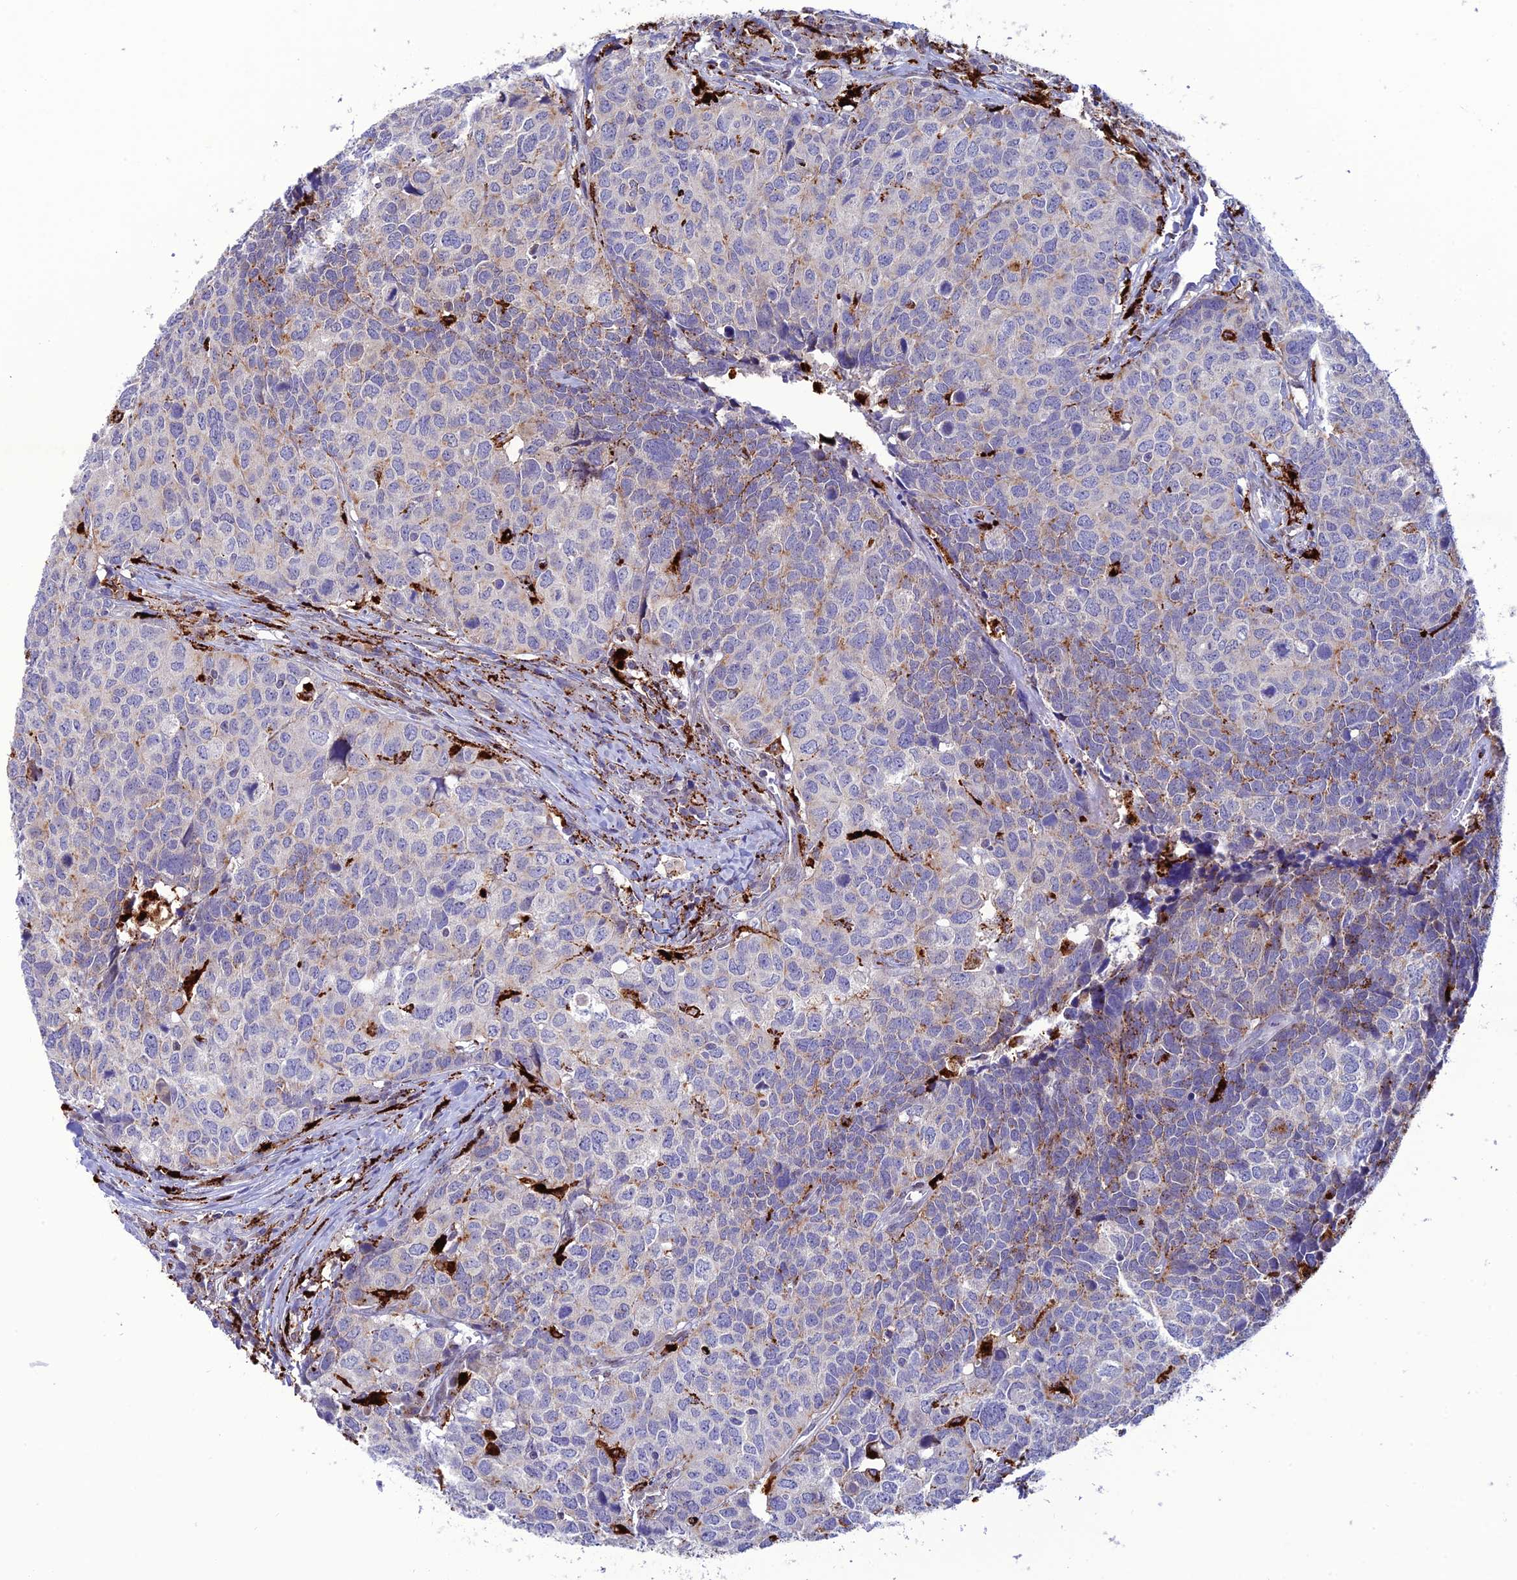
{"staining": {"intensity": "weak", "quantity": "<25%", "location": "cytoplasmic/membranous"}, "tissue": "head and neck cancer", "cell_type": "Tumor cells", "image_type": "cancer", "snomed": [{"axis": "morphology", "description": "Squamous cell carcinoma, NOS"}, {"axis": "topography", "description": "Head-Neck"}], "caption": "This is an IHC photomicrograph of human squamous cell carcinoma (head and neck). There is no staining in tumor cells.", "gene": "HIC1", "patient": {"sex": "male", "age": 66}}